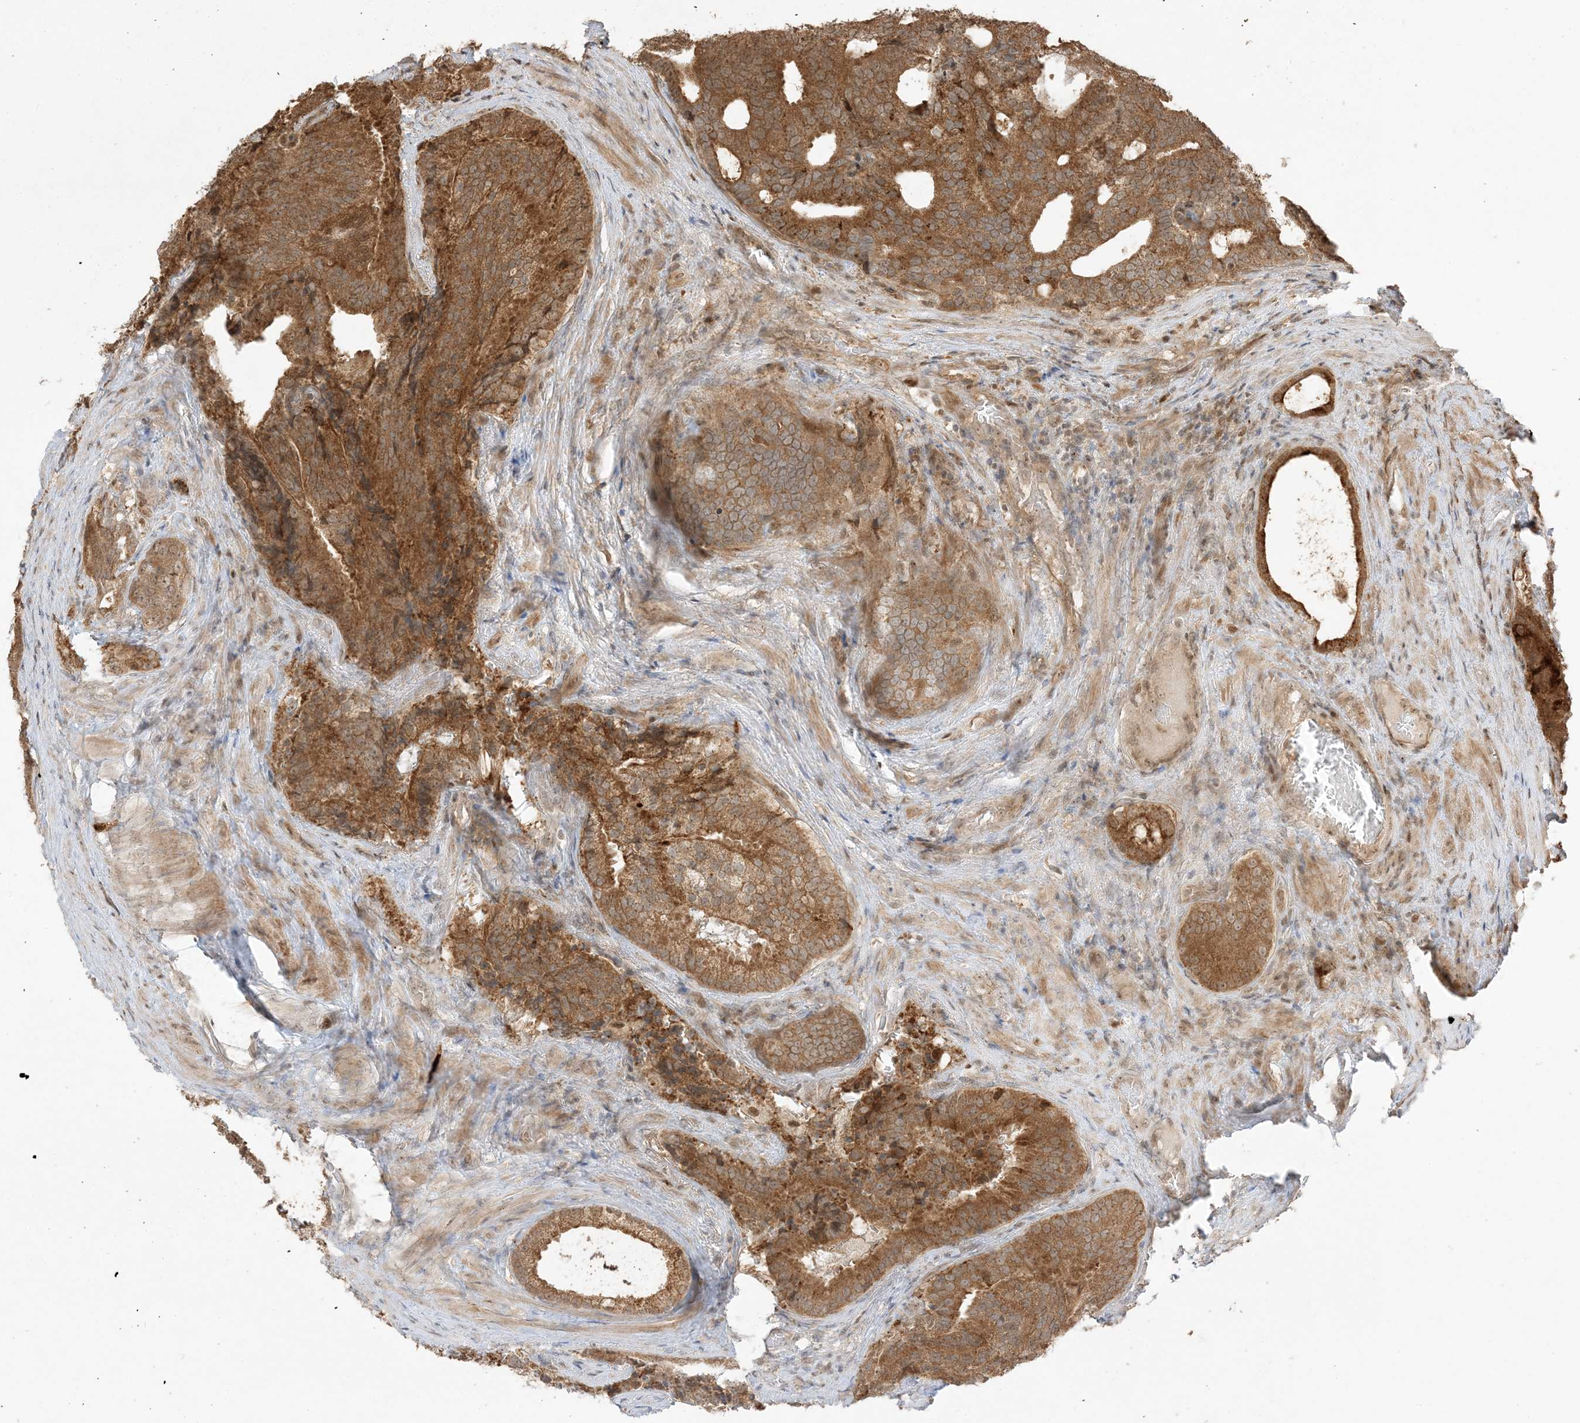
{"staining": {"intensity": "strong", "quantity": ">75%", "location": "cytoplasmic/membranous"}, "tissue": "prostate cancer", "cell_type": "Tumor cells", "image_type": "cancer", "snomed": [{"axis": "morphology", "description": "Adenocarcinoma, Low grade"}, {"axis": "topography", "description": "Prostate"}], "caption": "Immunohistochemistry photomicrograph of neoplastic tissue: adenocarcinoma (low-grade) (prostate) stained using IHC demonstrates high levels of strong protein expression localized specifically in the cytoplasmic/membranous of tumor cells, appearing as a cytoplasmic/membranous brown color.", "gene": "ZBTB41", "patient": {"sex": "male", "age": 71}}